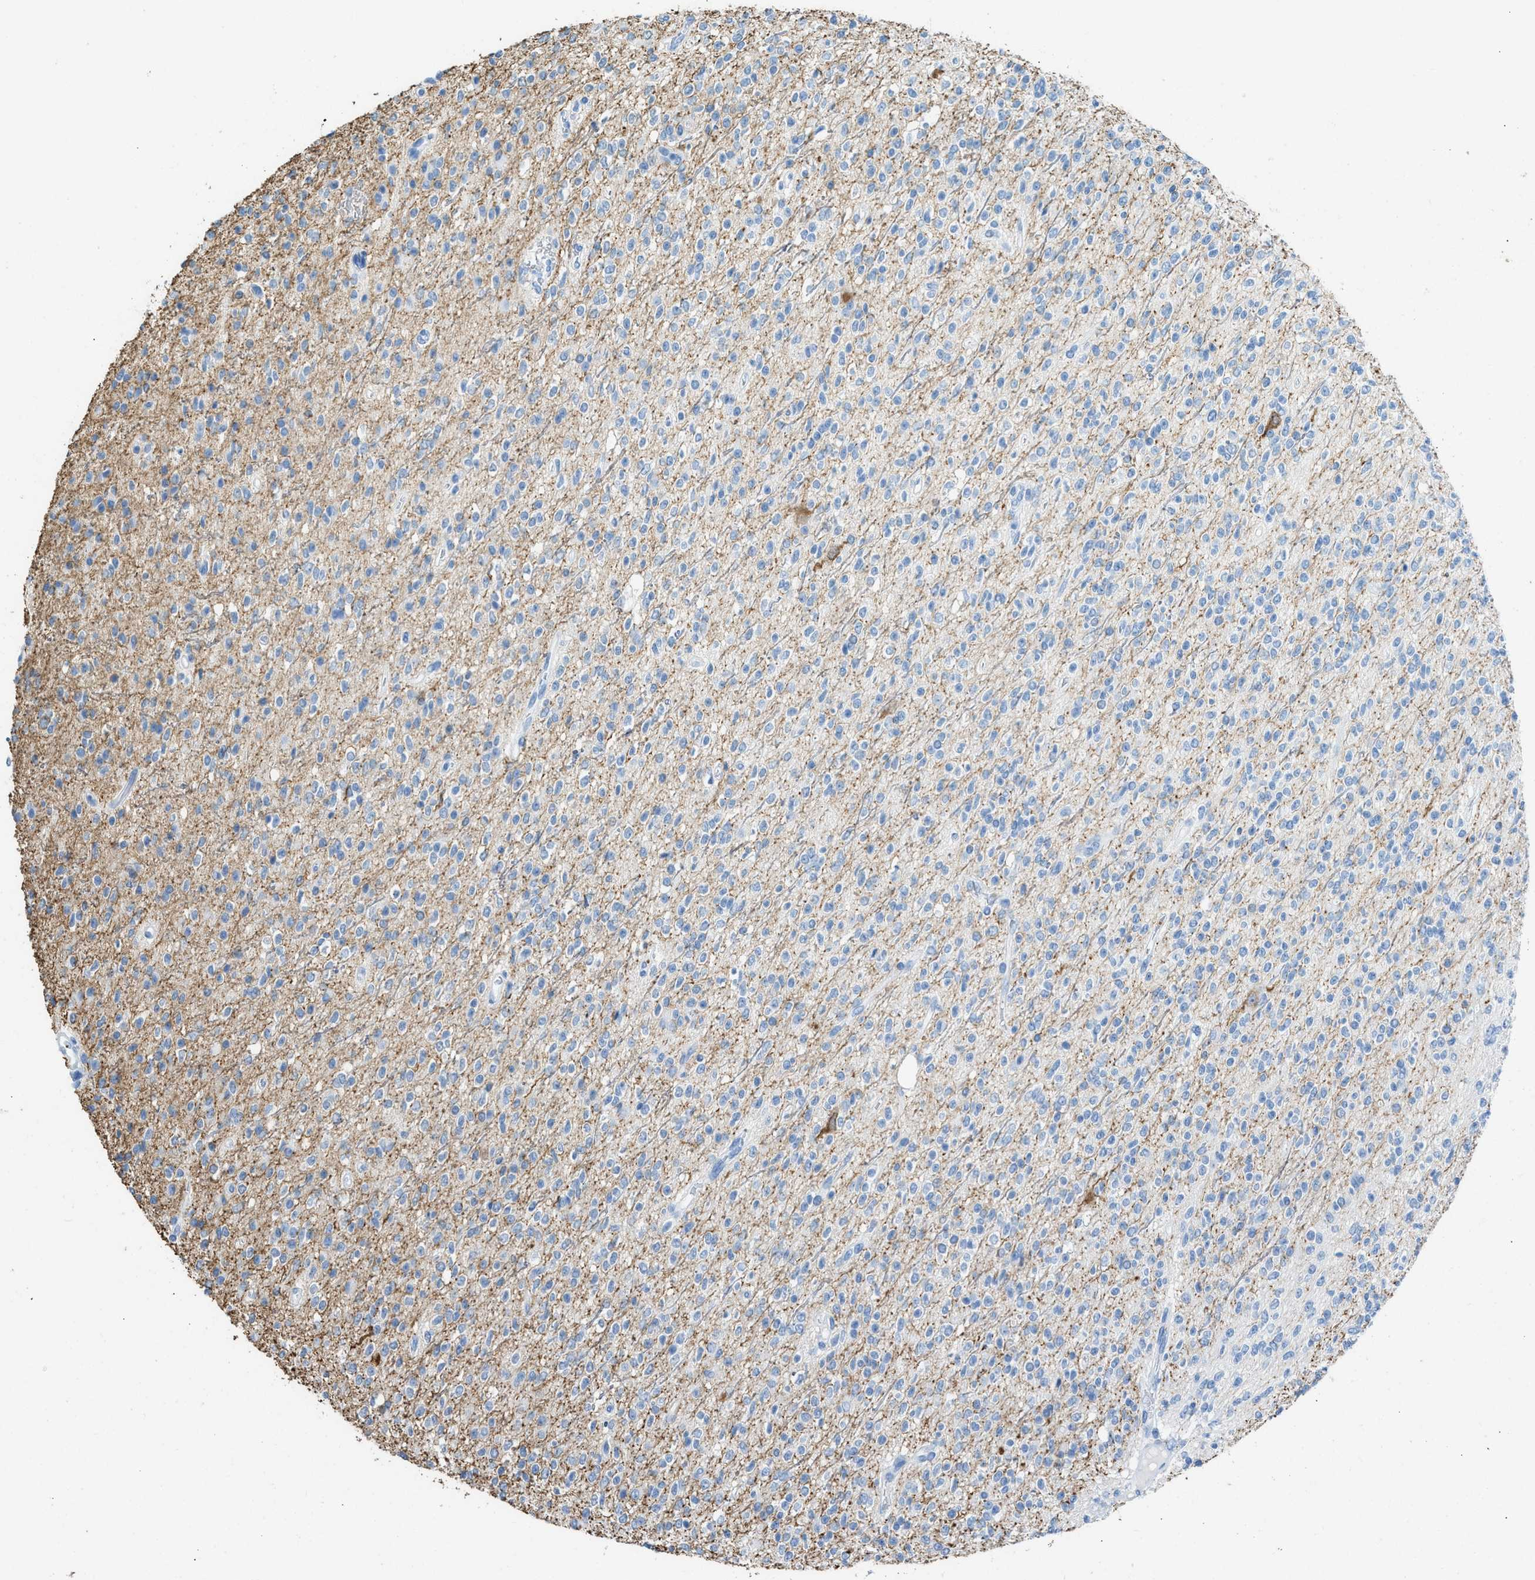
{"staining": {"intensity": "negative", "quantity": "none", "location": "none"}, "tissue": "glioma", "cell_type": "Tumor cells", "image_type": "cancer", "snomed": [{"axis": "morphology", "description": "Glioma, malignant, High grade"}, {"axis": "topography", "description": "Brain"}], "caption": "Tumor cells show no significant protein staining in malignant glioma (high-grade).", "gene": "FAIM2", "patient": {"sex": "male", "age": 34}}